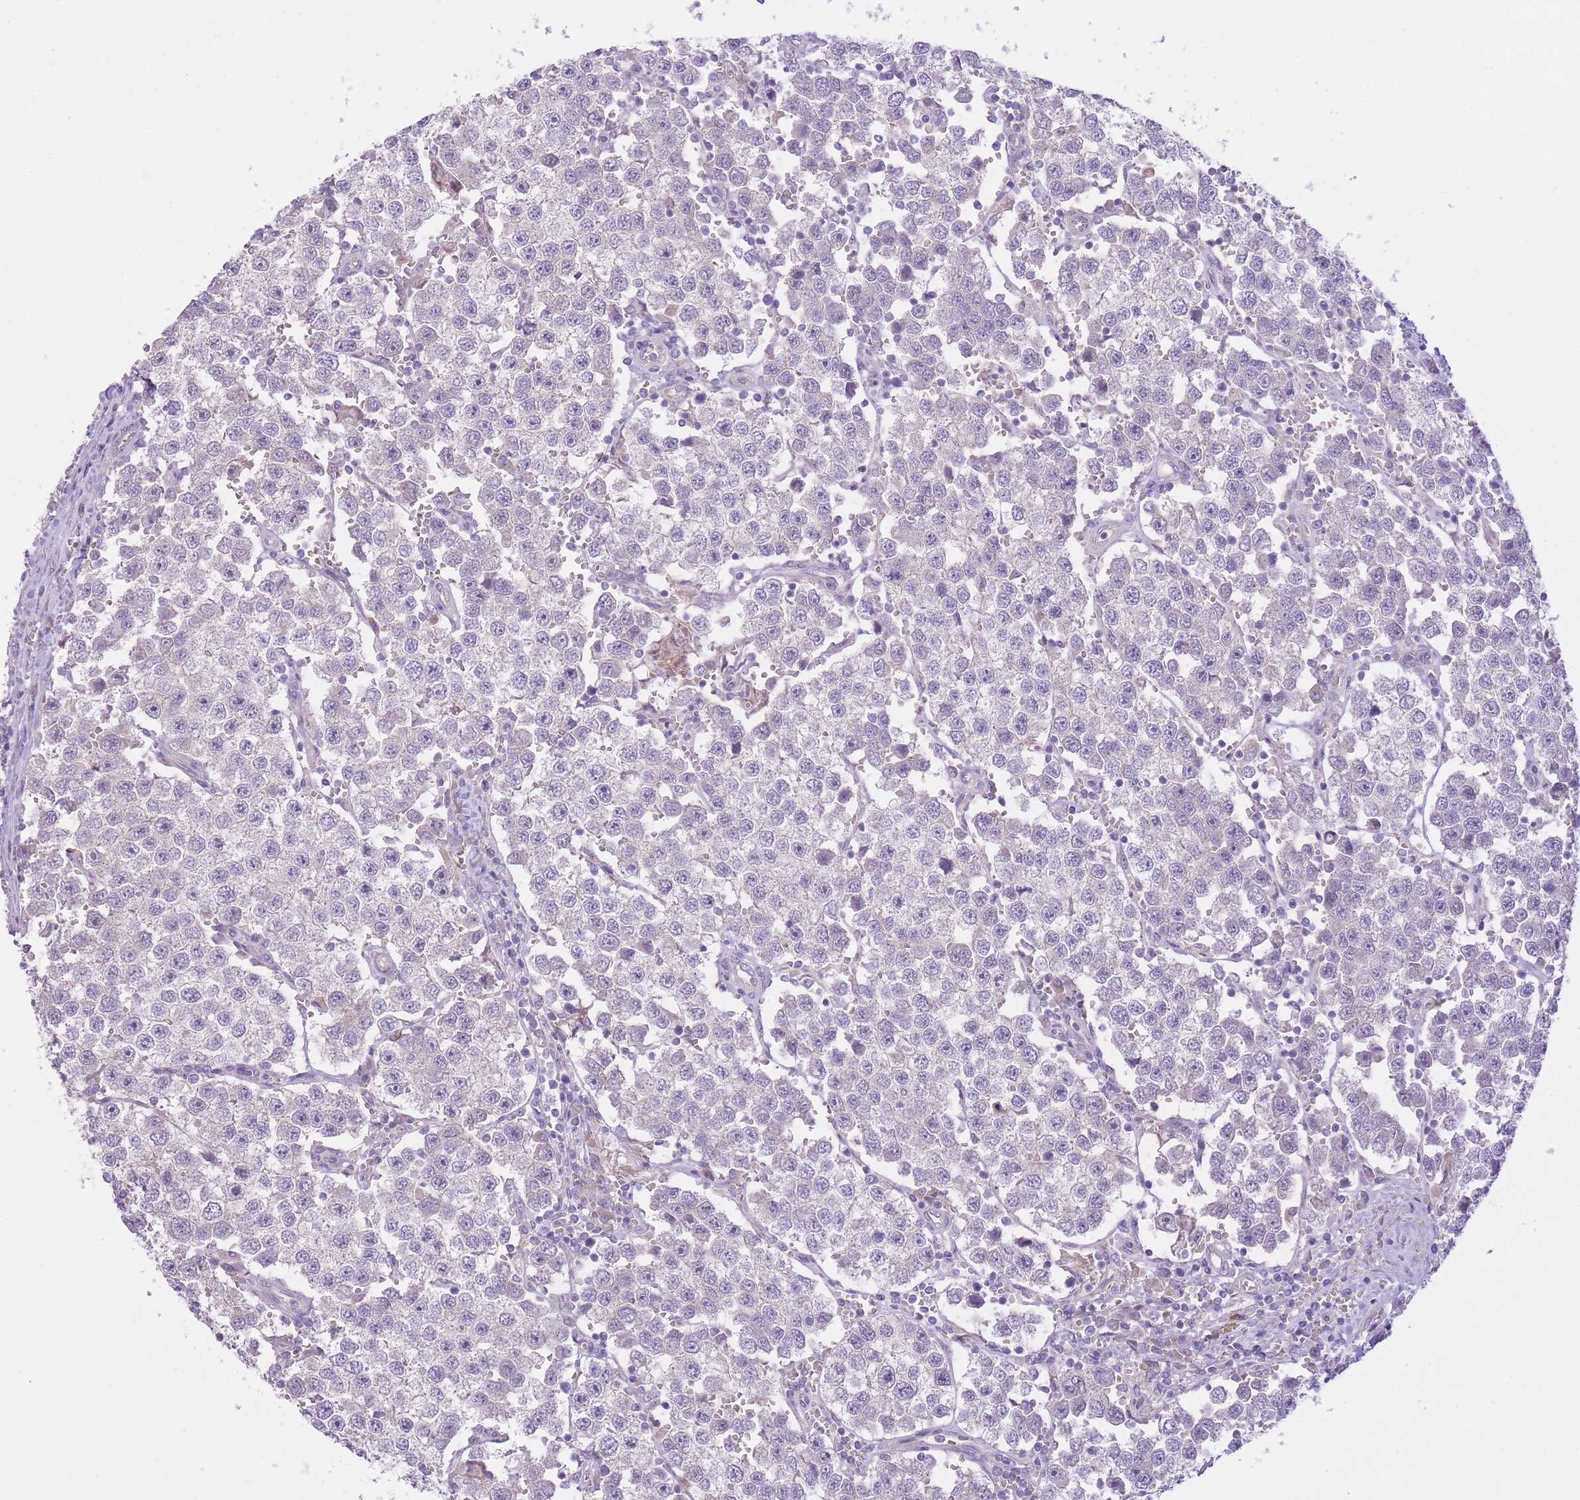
{"staining": {"intensity": "negative", "quantity": "none", "location": "none"}, "tissue": "testis cancer", "cell_type": "Tumor cells", "image_type": "cancer", "snomed": [{"axis": "morphology", "description": "Seminoma, NOS"}, {"axis": "topography", "description": "Testis"}], "caption": "Image shows no significant protein positivity in tumor cells of seminoma (testis). (DAB immunohistochemistry with hematoxylin counter stain).", "gene": "REV1", "patient": {"sex": "male", "age": 37}}